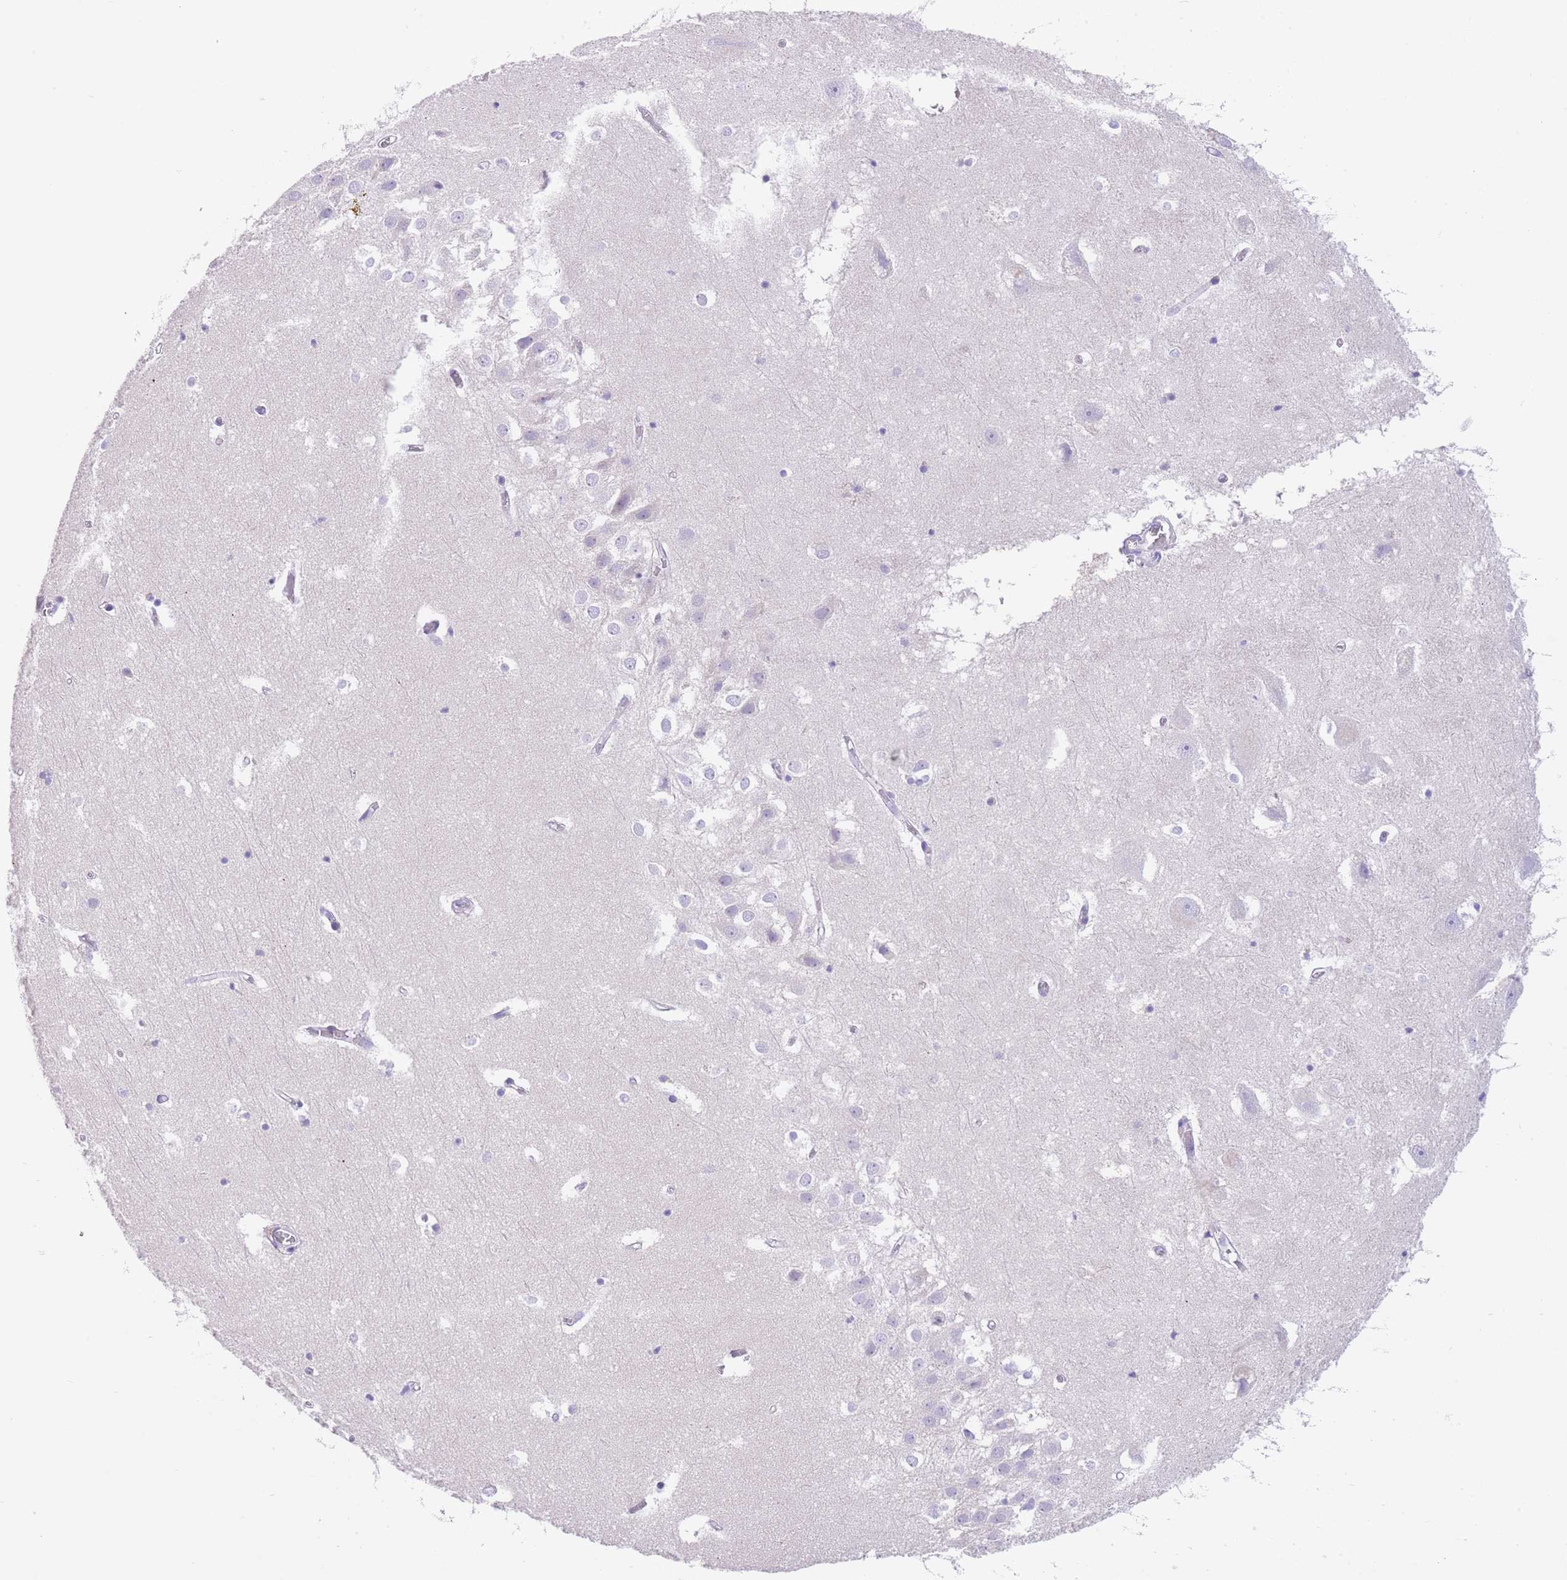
{"staining": {"intensity": "negative", "quantity": "none", "location": "none"}, "tissue": "hippocampus", "cell_type": "Glial cells", "image_type": "normal", "snomed": [{"axis": "morphology", "description": "Normal tissue, NOS"}, {"axis": "topography", "description": "Hippocampus"}], "caption": "High power microscopy histopathology image of an immunohistochemistry (IHC) micrograph of normal hippocampus, revealing no significant staining in glial cells.", "gene": "QTRT1", "patient": {"sex": "female", "age": 52}}